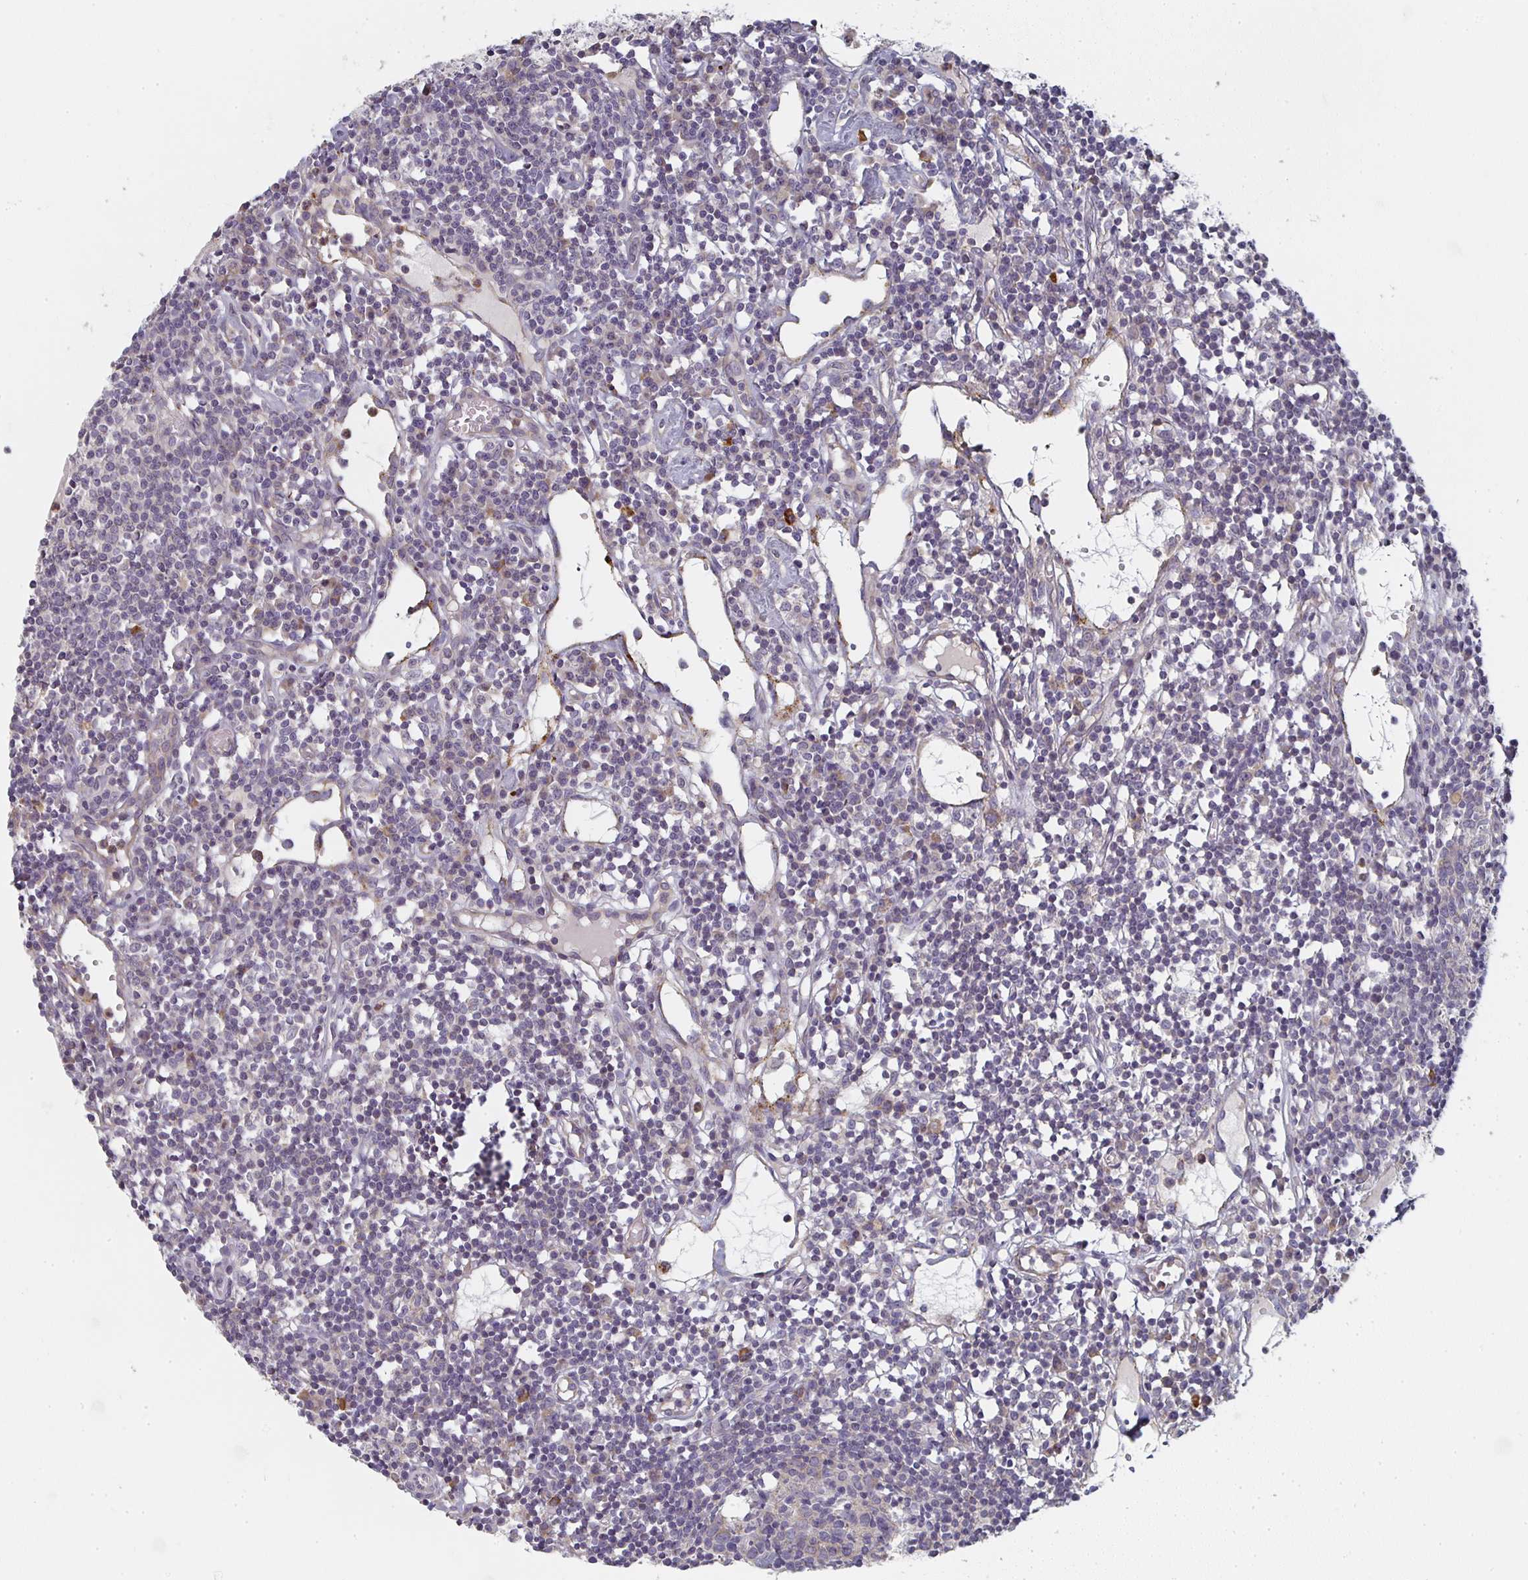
{"staining": {"intensity": "negative", "quantity": "none", "location": "none"}, "tissue": "lymph node", "cell_type": "Germinal center cells", "image_type": "normal", "snomed": [{"axis": "morphology", "description": "Normal tissue, NOS"}, {"axis": "topography", "description": "Lymph node"}], "caption": "Immunohistochemistry photomicrograph of benign lymph node: lymph node stained with DAB shows no significant protein positivity in germinal center cells. (DAB immunohistochemistry (IHC) visualized using brightfield microscopy, high magnification).", "gene": "CTHRC1", "patient": {"sex": "female", "age": 78}}